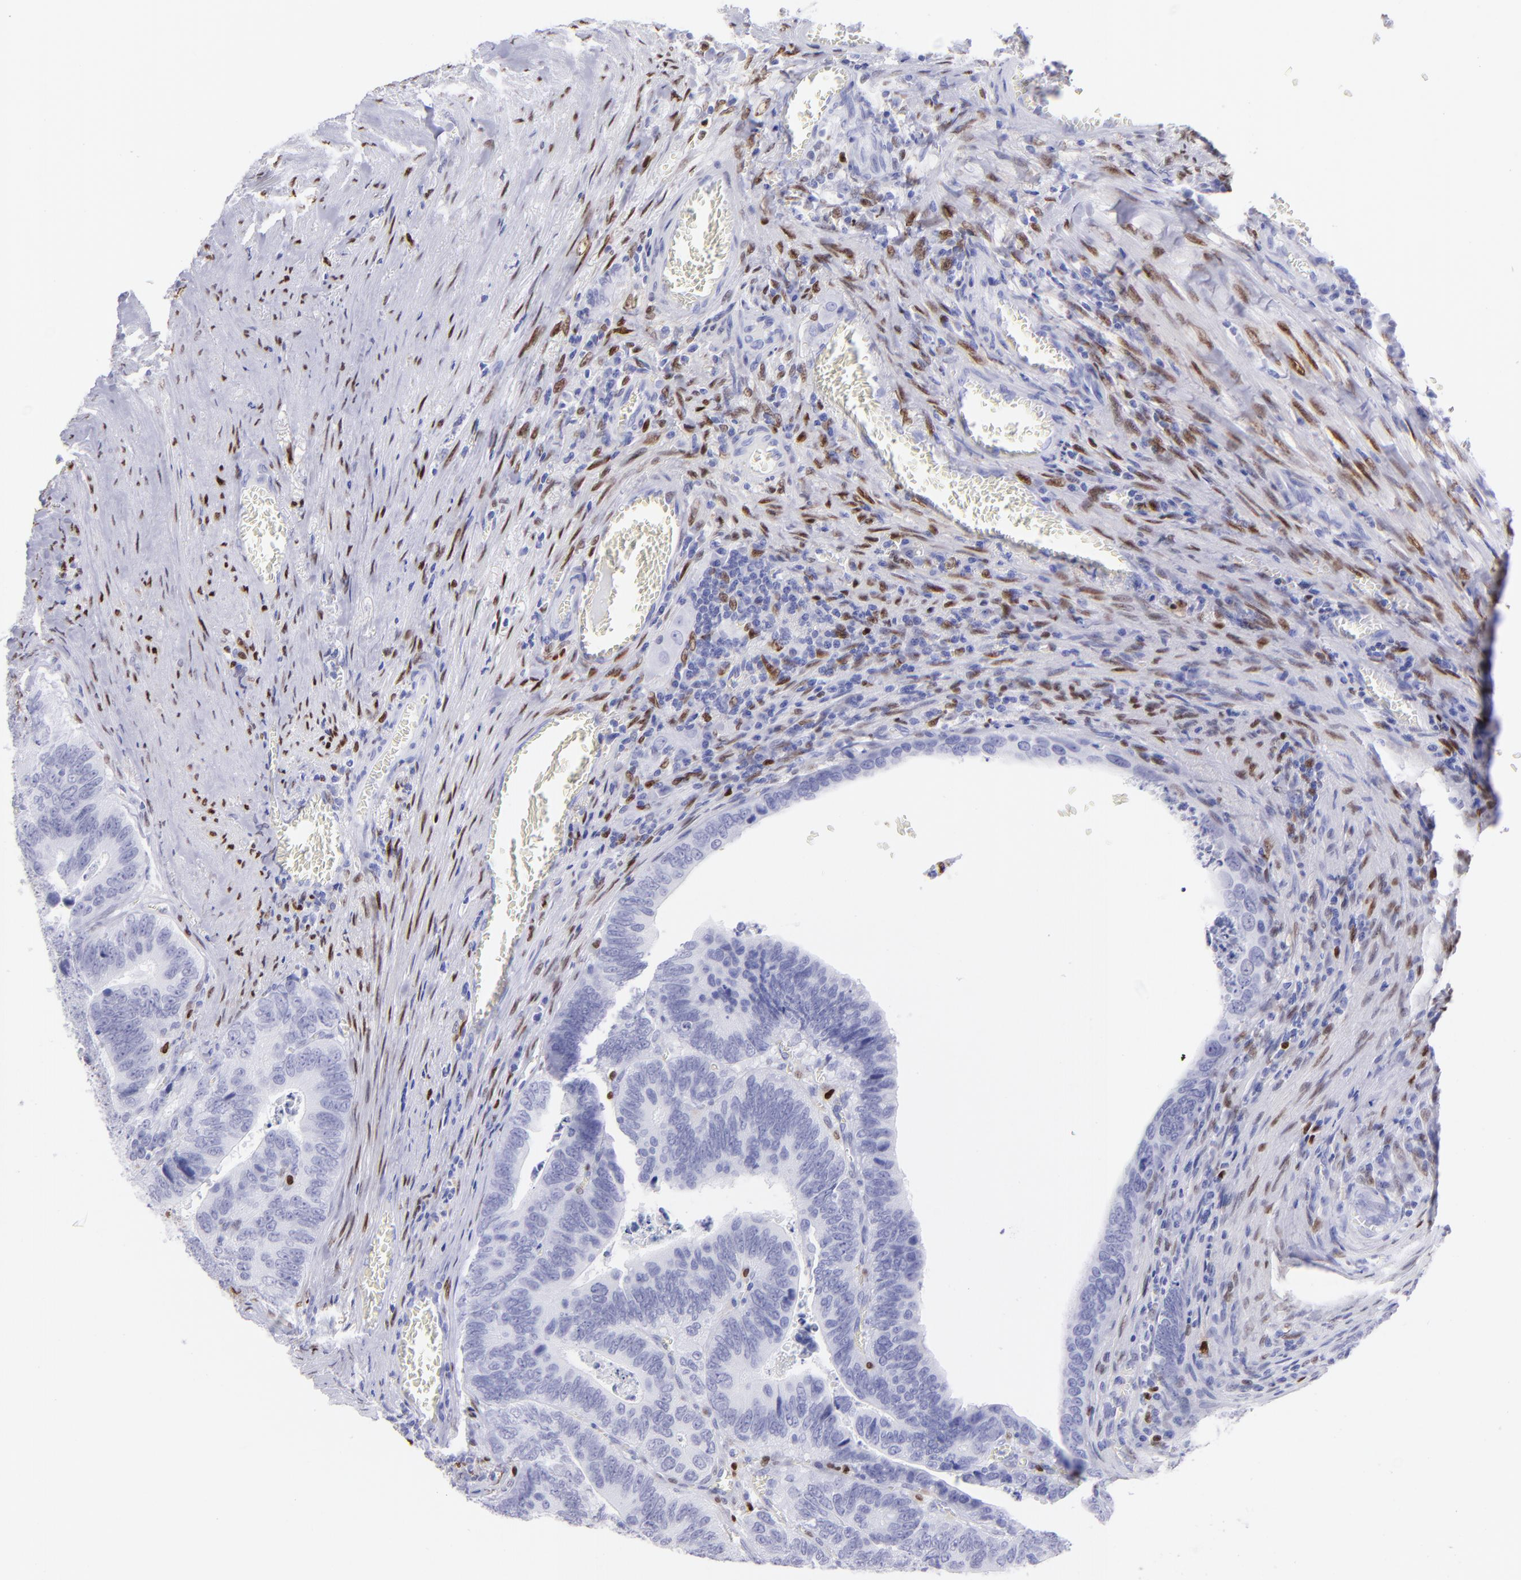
{"staining": {"intensity": "negative", "quantity": "none", "location": "none"}, "tissue": "colorectal cancer", "cell_type": "Tumor cells", "image_type": "cancer", "snomed": [{"axis": "morphology", "description": "Adenocarcinoma, NOS"}, {"axis": "topography", "description": "Colon"}], "caption": "Colorectal adenocarcinoma stained for a protein using IHC demonstrates no positivity tumor cells.", "gene": "MITF", "patient": {"sex": "male", "age": 72}}